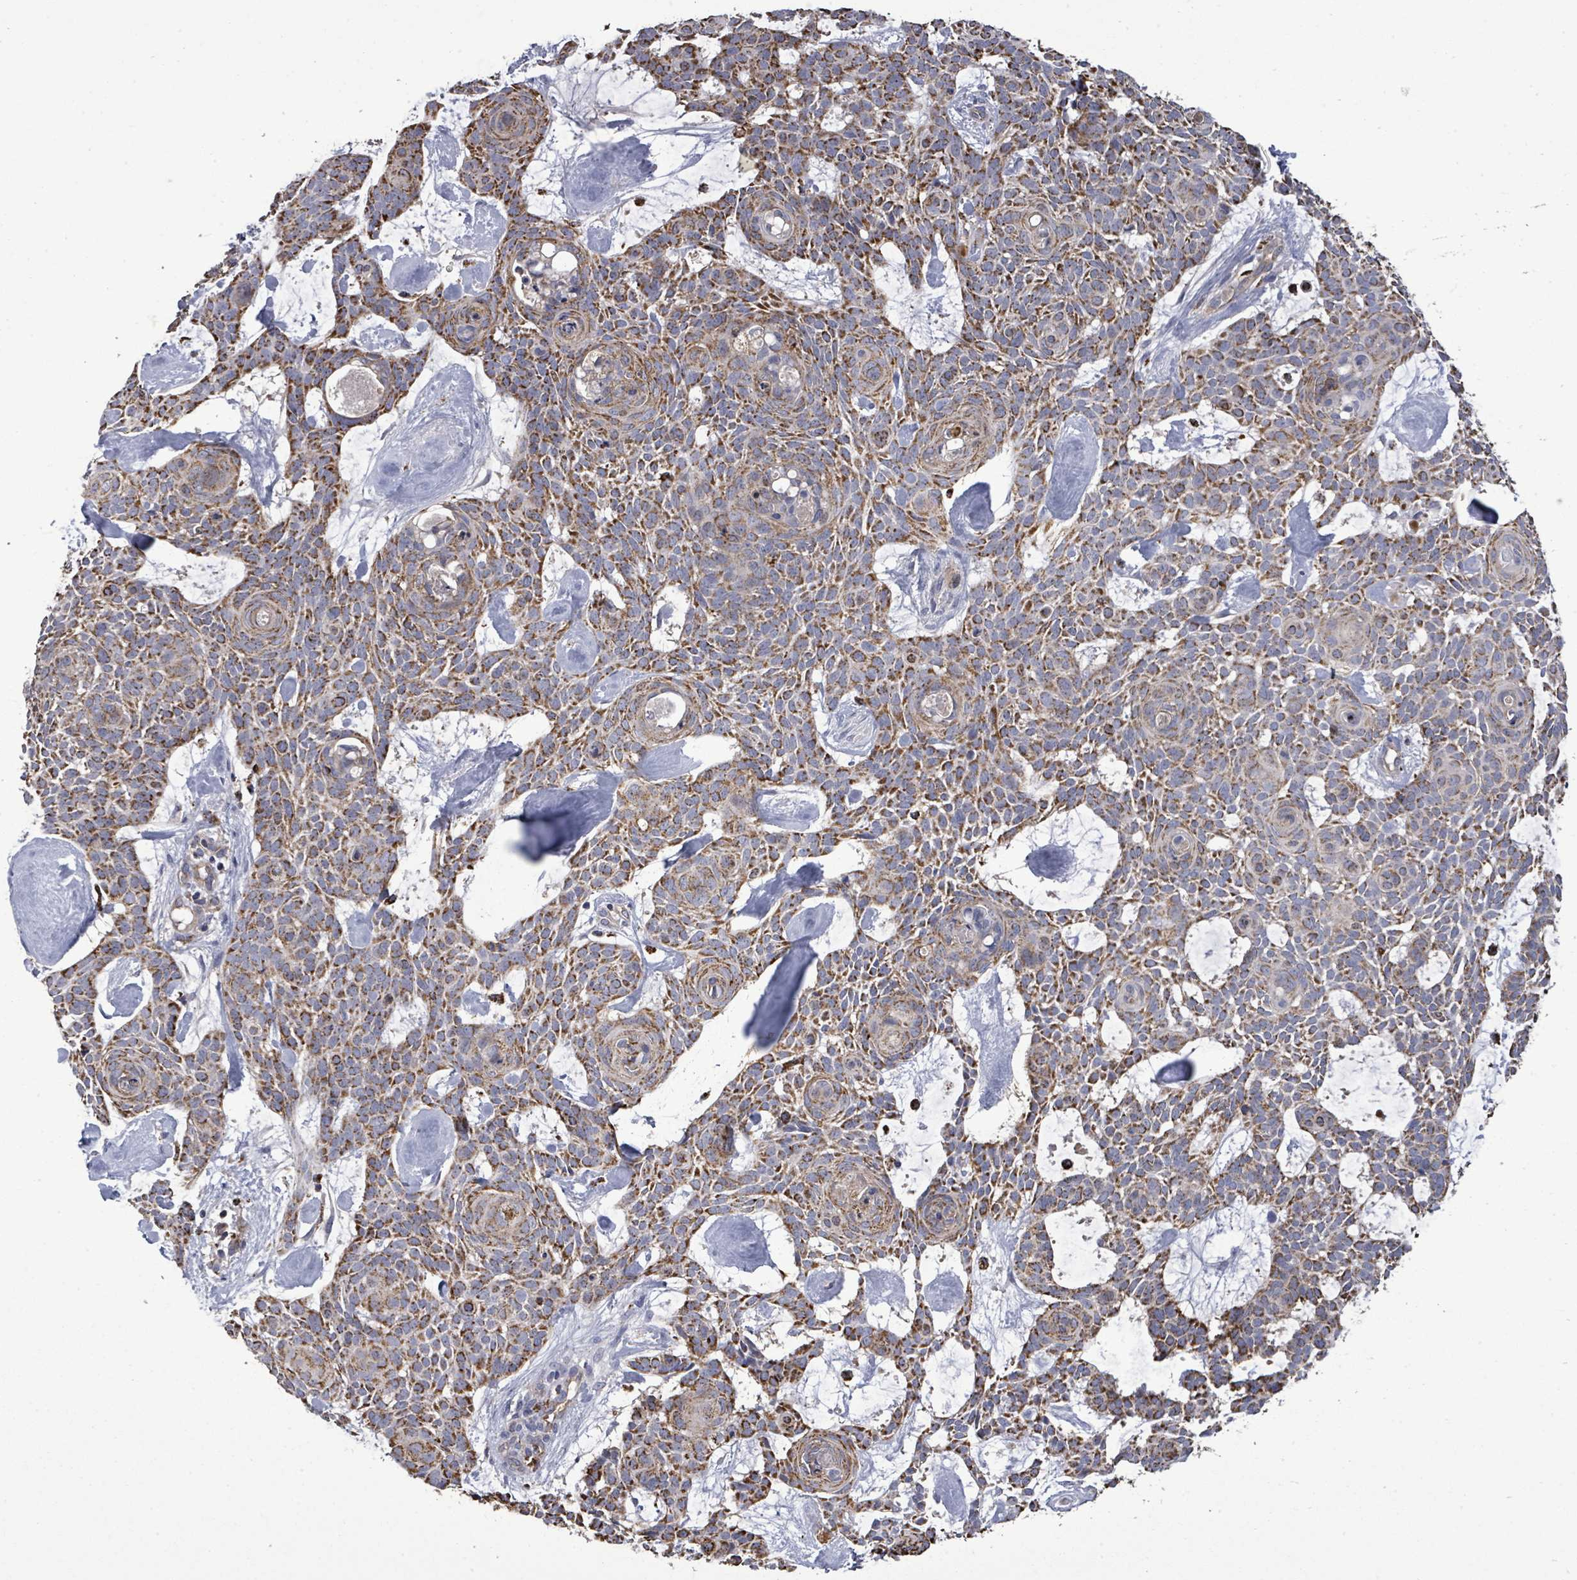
{"staining": {"intensity": "strong", "quantity": ">75%", "location": "cytoplasmic/membranous"}, "tissue": "skin cancer", "cell_type": "Tumor cells", "image_type": "cancer", "snomed": [{"axis": "morphology", "description": "Basal cell carcinoma"}, {"axis": "topography", "description": "Skin"}], "caption": "Approximately >75% of tumor cells in human skin basal cell carcinoma exhibit strong cytoplasmic/membranous protein expression as visualized by brown immunohistochemical staining.", "gene": "MTMR12", "patient": {"sex": "male", "age": 61}}